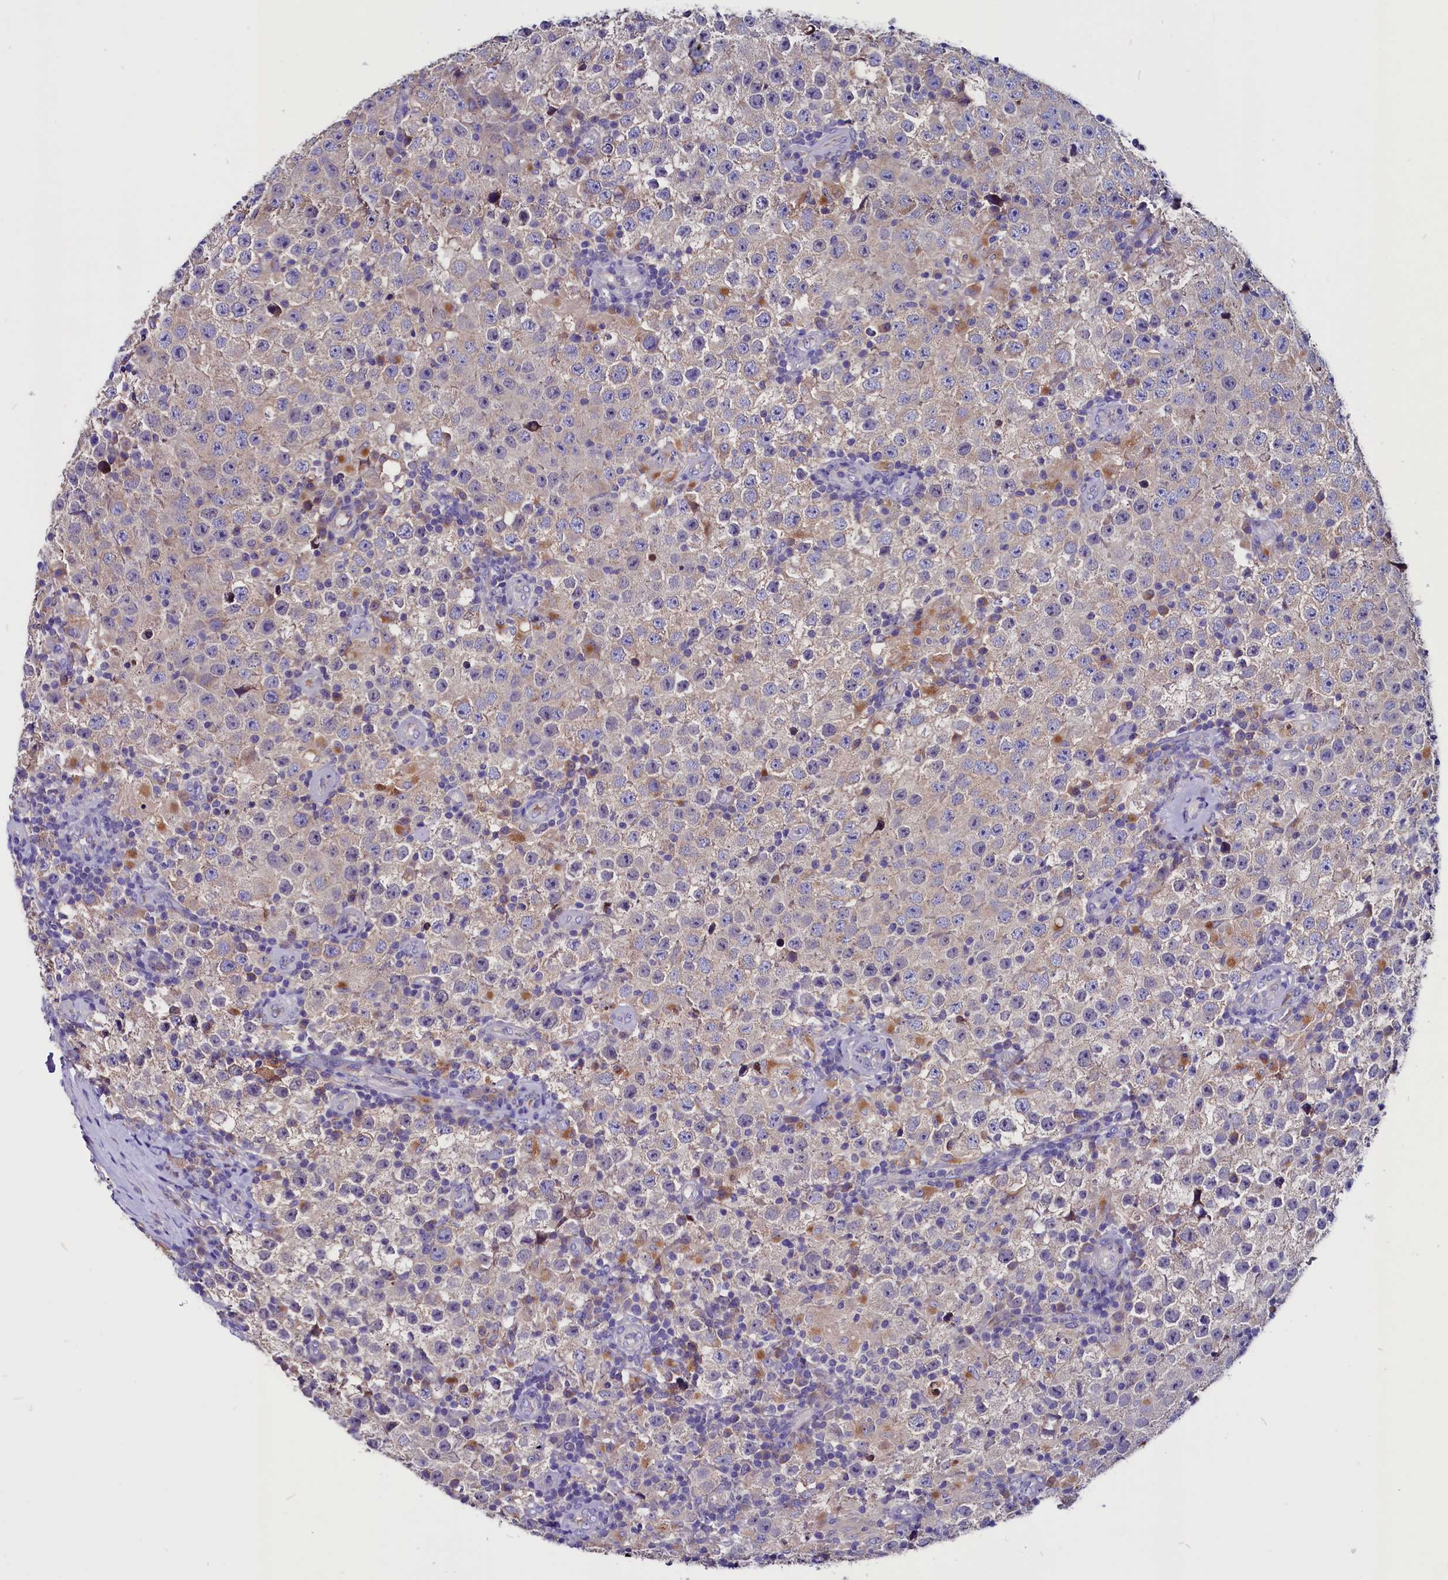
{"staining": {"intensity": "negative", "quantity": "none", "location": "none"}, "tissue": "testis cancer", "cell_type": "Tumor cells", "image_type": "cancer", "snomed": [{"axis": "morphology", "description": "Normal tissue, NOS"}, {"axis": "morphology", "description": "Urothelial carcinoma, High grade"}, {"axis": "morphology", "description": "Seminoma, NOS"}, {"axis": "morphology", "description": "Carcinoma, Embryonal, NOS"}, {"axis": "topography", "description": "Urinary bladder"}, {"axis": "topography", "description": "Testis"}], "caption": "An IHC histopathology image of testis cancer is shown. There is no staining in tumor cells of testis cancer. (DAB IHC with hematoxylin counter stain).", "gene": "CCBE1", "patient": {"sex": "male", "age": 41}}